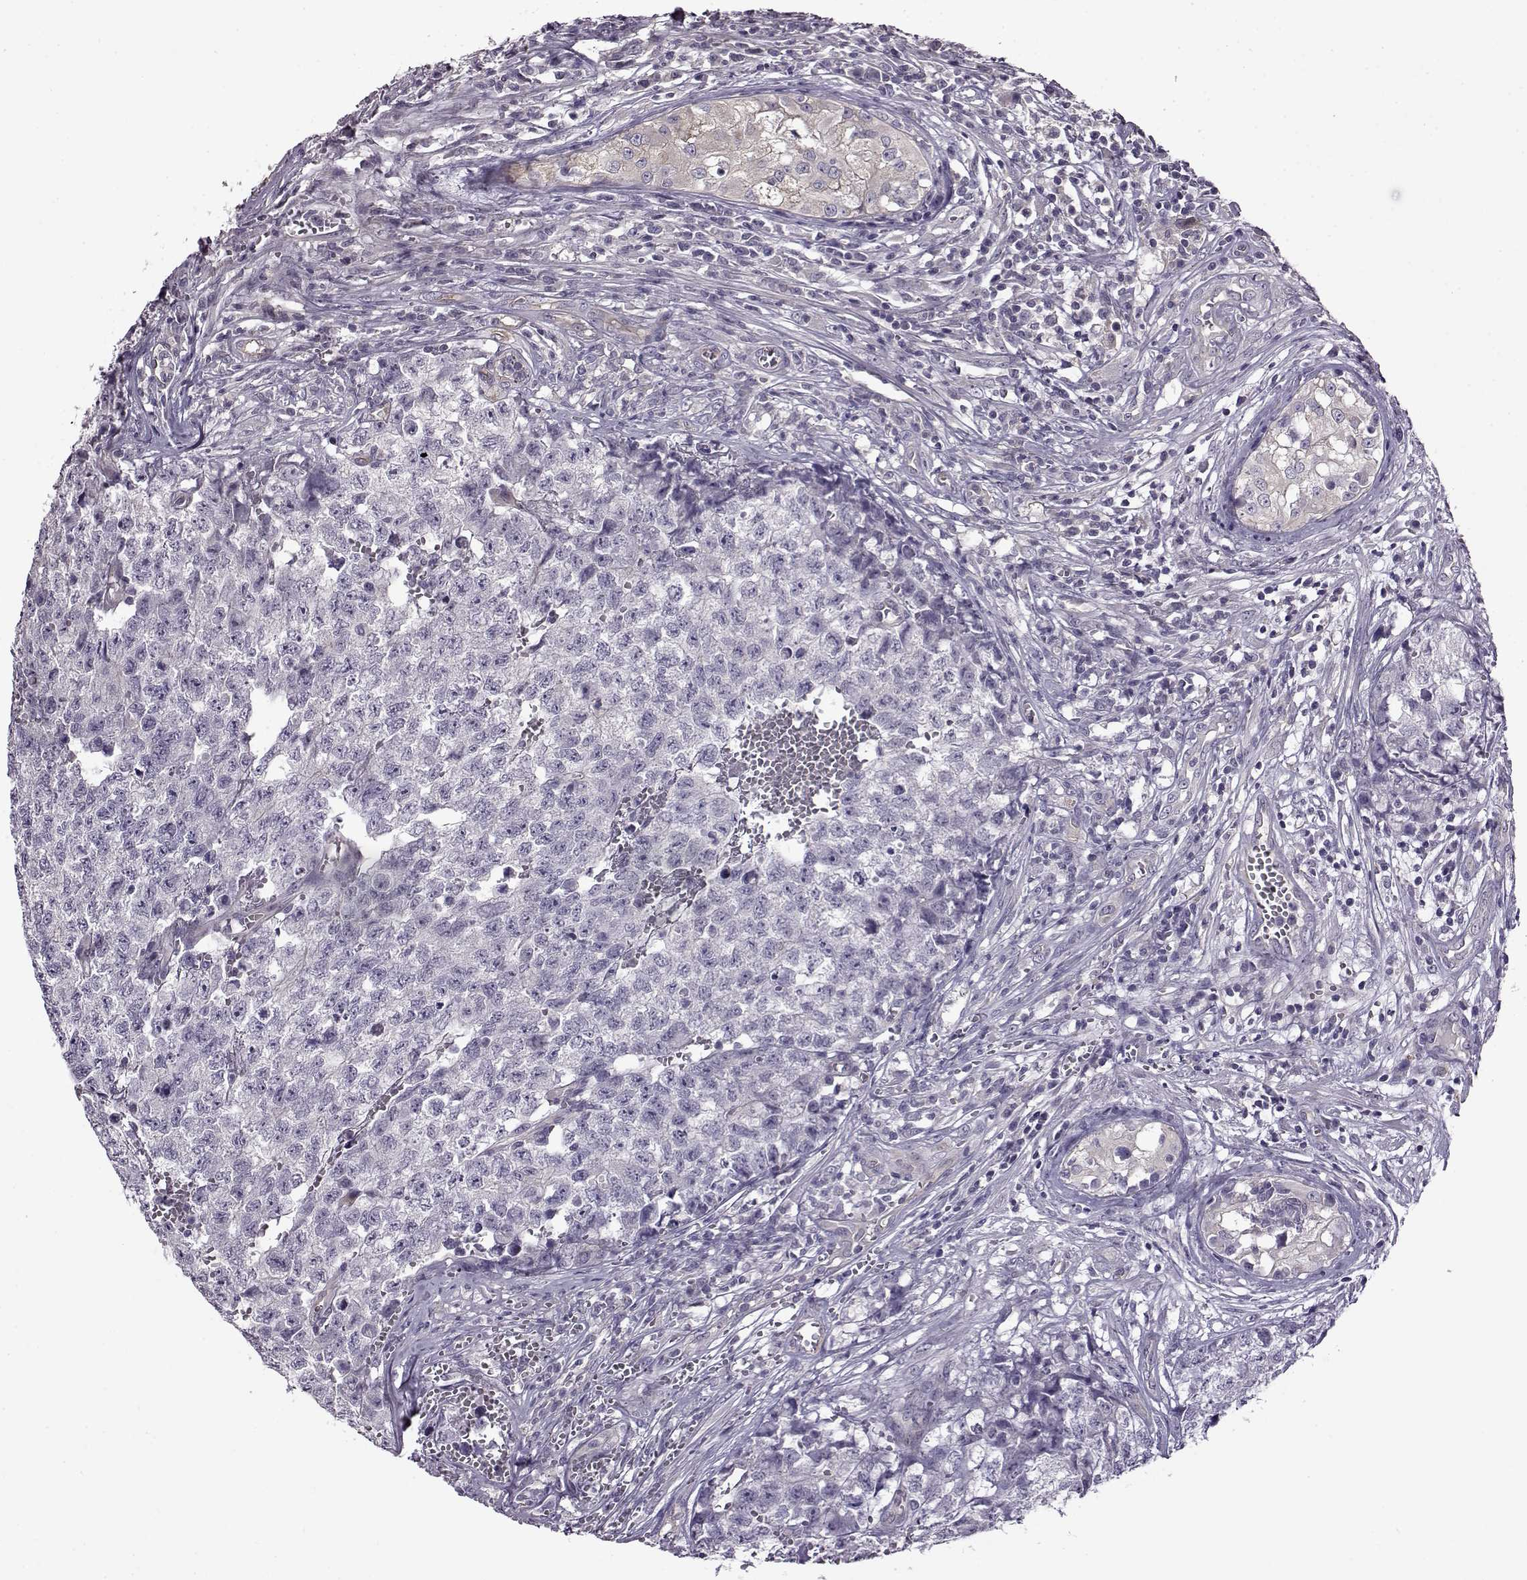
{"staining": {"intensity": "negative", "quantity": "none", "location": "none"}, "tissue": "testis cancer", "cell_type": "Tumor cells", "image_type": "cancer", "snomed": [{"axis": "morphology", "description": "Seminoma, NOS"}, {"axis": "morphology", "description": "Carcinoma, Embryonal, NOS"}, {"axis": "topography", "description": "Testis"}], "caption": "Tumor cells show no significant protein expression in testis seminoma. (DAB IHC with hematoxylin counter stain).", "gene": "EDDM3B", "patient": {"sex": "male", "age": 22}}